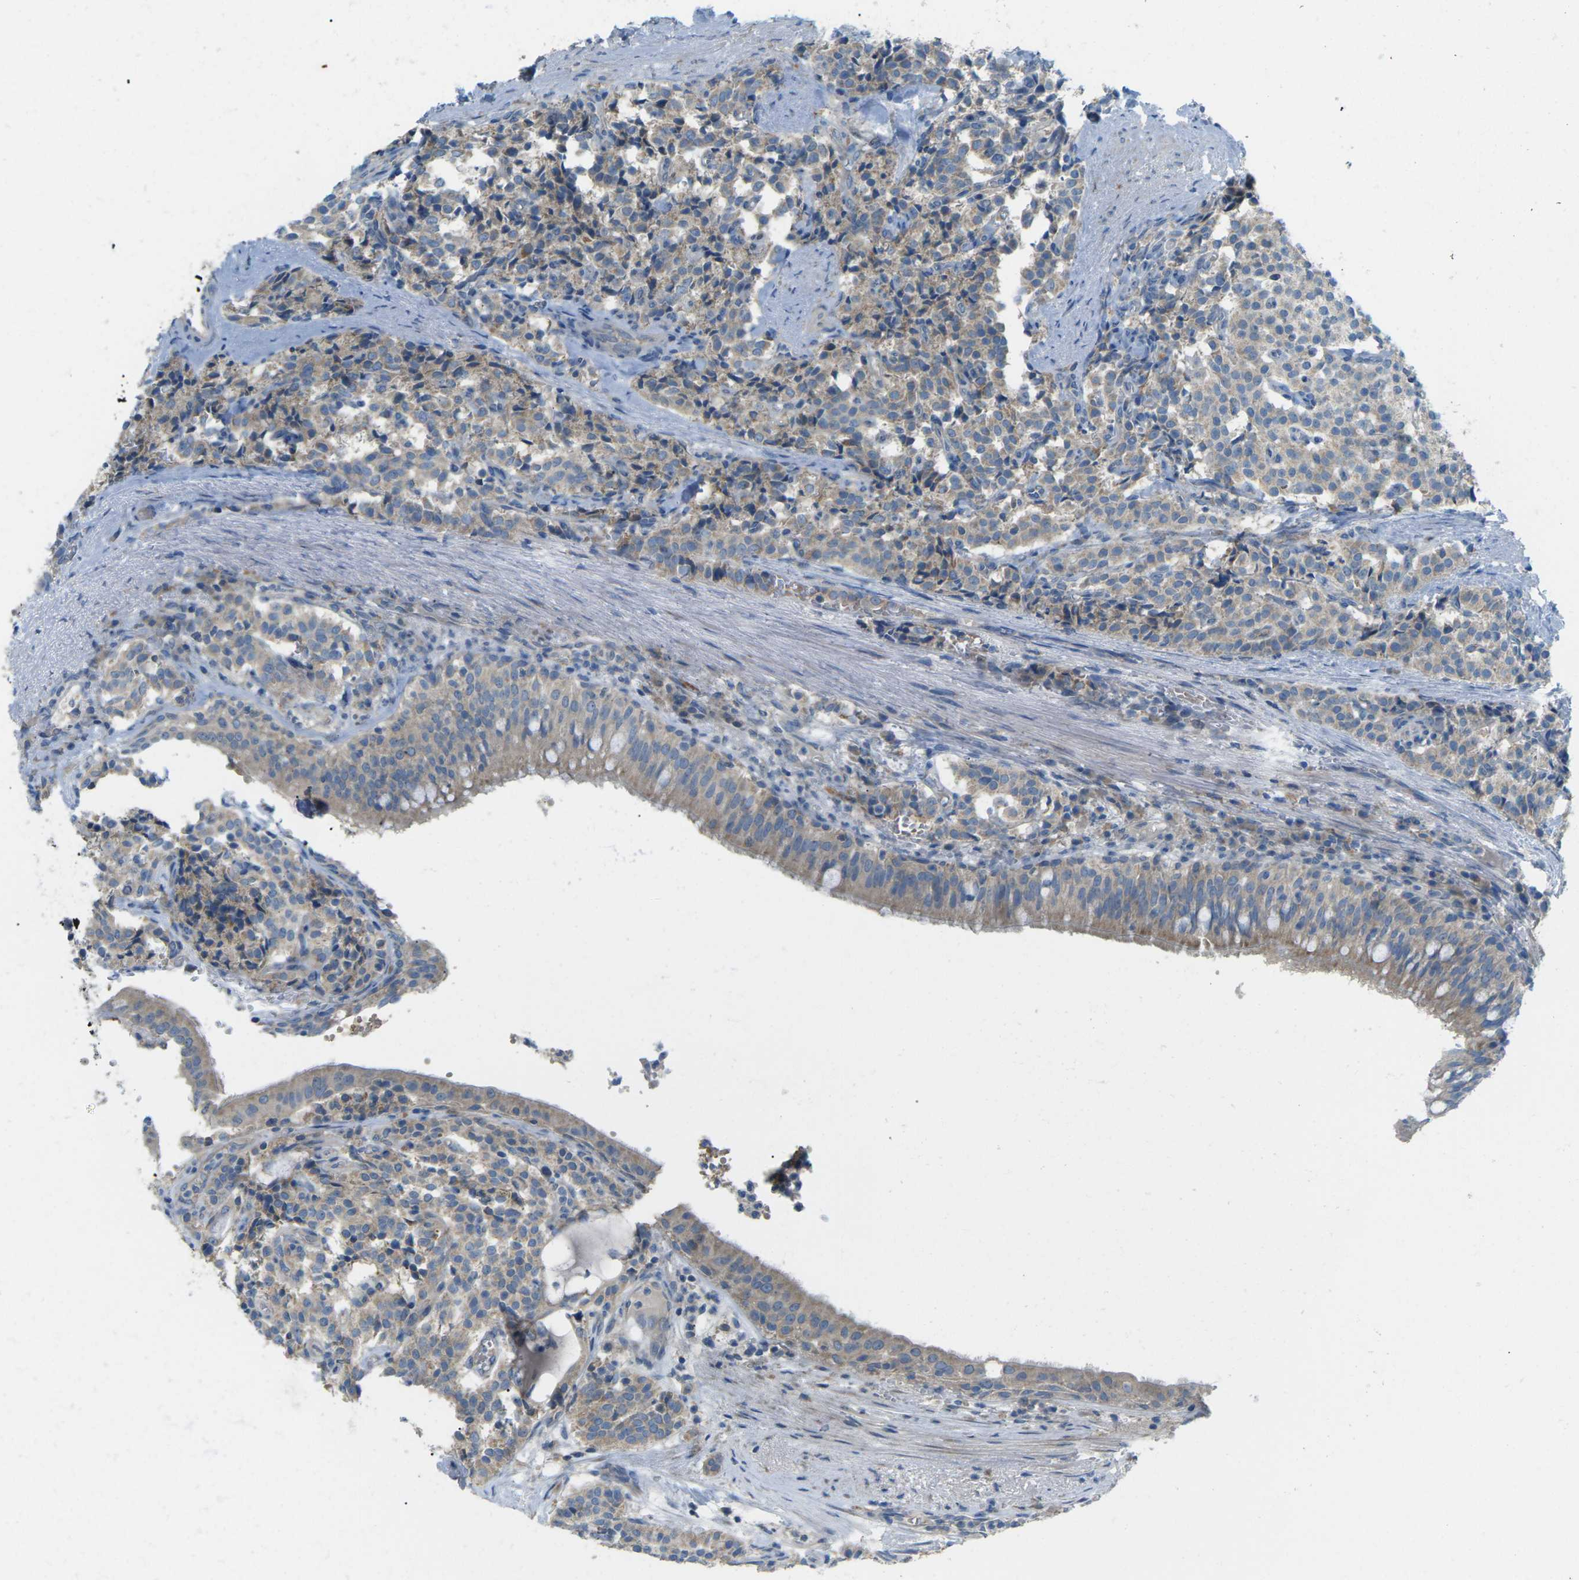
{"staining": {"intensity": "weak", "quantity": ">75%", "location": "cytoplasmic/membranous"}, "tissue": "carcinoid", "cell_type": "Tumor cells", "image_type": "cancer", "snomed": [{"axis": "morphology", "description": "Carcinoid, malignant, NOS"}, {"axis": "topography", "description": "Lung"}], "caption": "Tumor cells reveal low levels of weak cytoplasmic/membranous positivity in approximately >75% of cells in human malignant carcinoid. Nuclei are stained in blue.", "gene": "MYLK4", "patient": {"sex": "male", "age": 30}}